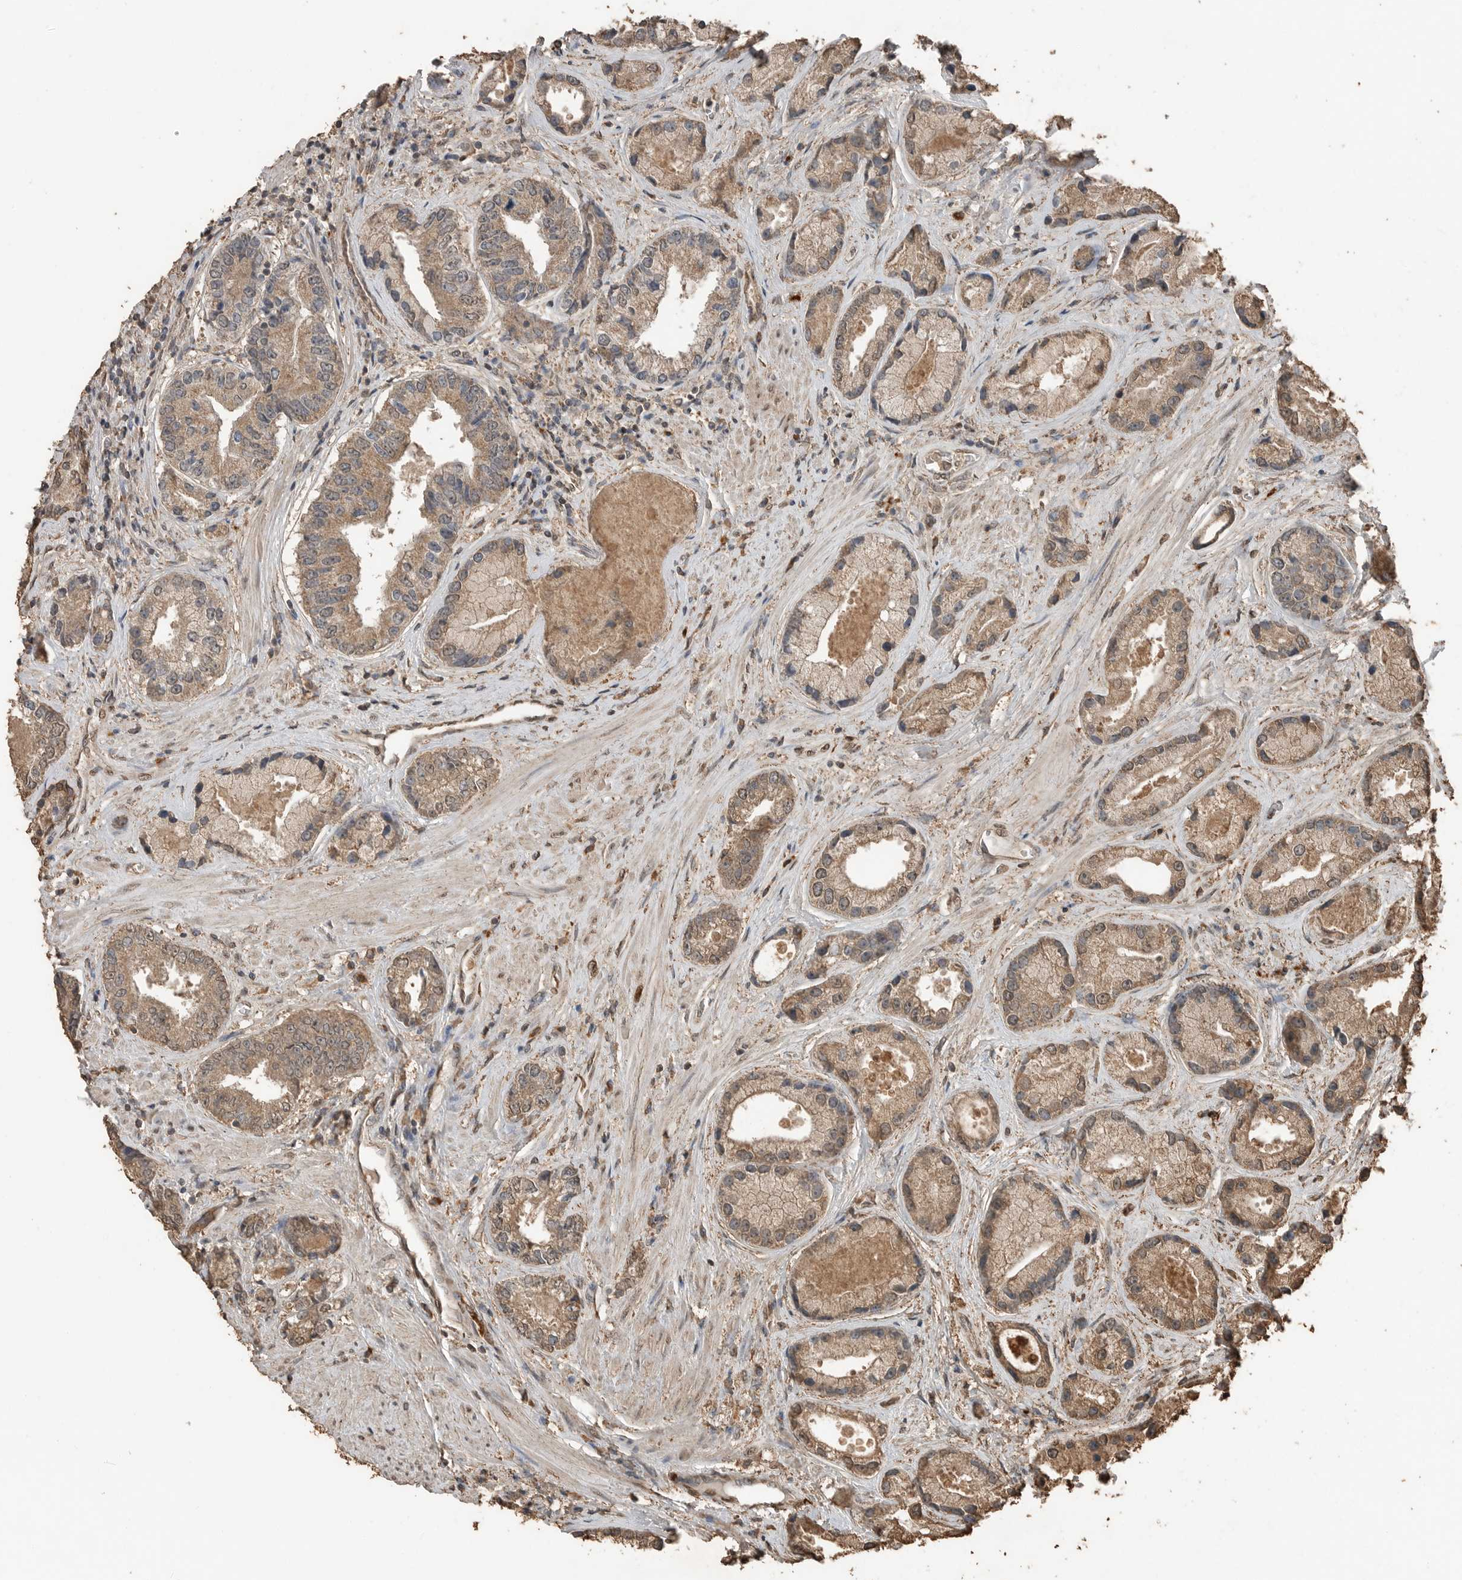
{"staining": {"intensity": "weak", "quantity": ">75%", "location": "cytoplasmic/membranous,nuclear"}, "tissue": "prostate cancer", "cell_type": "Tumor cells", "image_type": "cancer", "snomed": [{"axis": "morphology", "description": "Adenocarcinoma, High grade"}, {"axis": "topography", "description": "Prostate"}], "caption": "Prostate cancer (high-grade adenocarcinoma) stained with DAB (3,3'-diaminobenzidine) immunohistochemistry exhibits low levels of weak cytoplasmic/membranous and nuclear positivity in about >75% of tumor cells.", "gene": "BLZF1", "patient": {"sex": "male", "age": 61}}